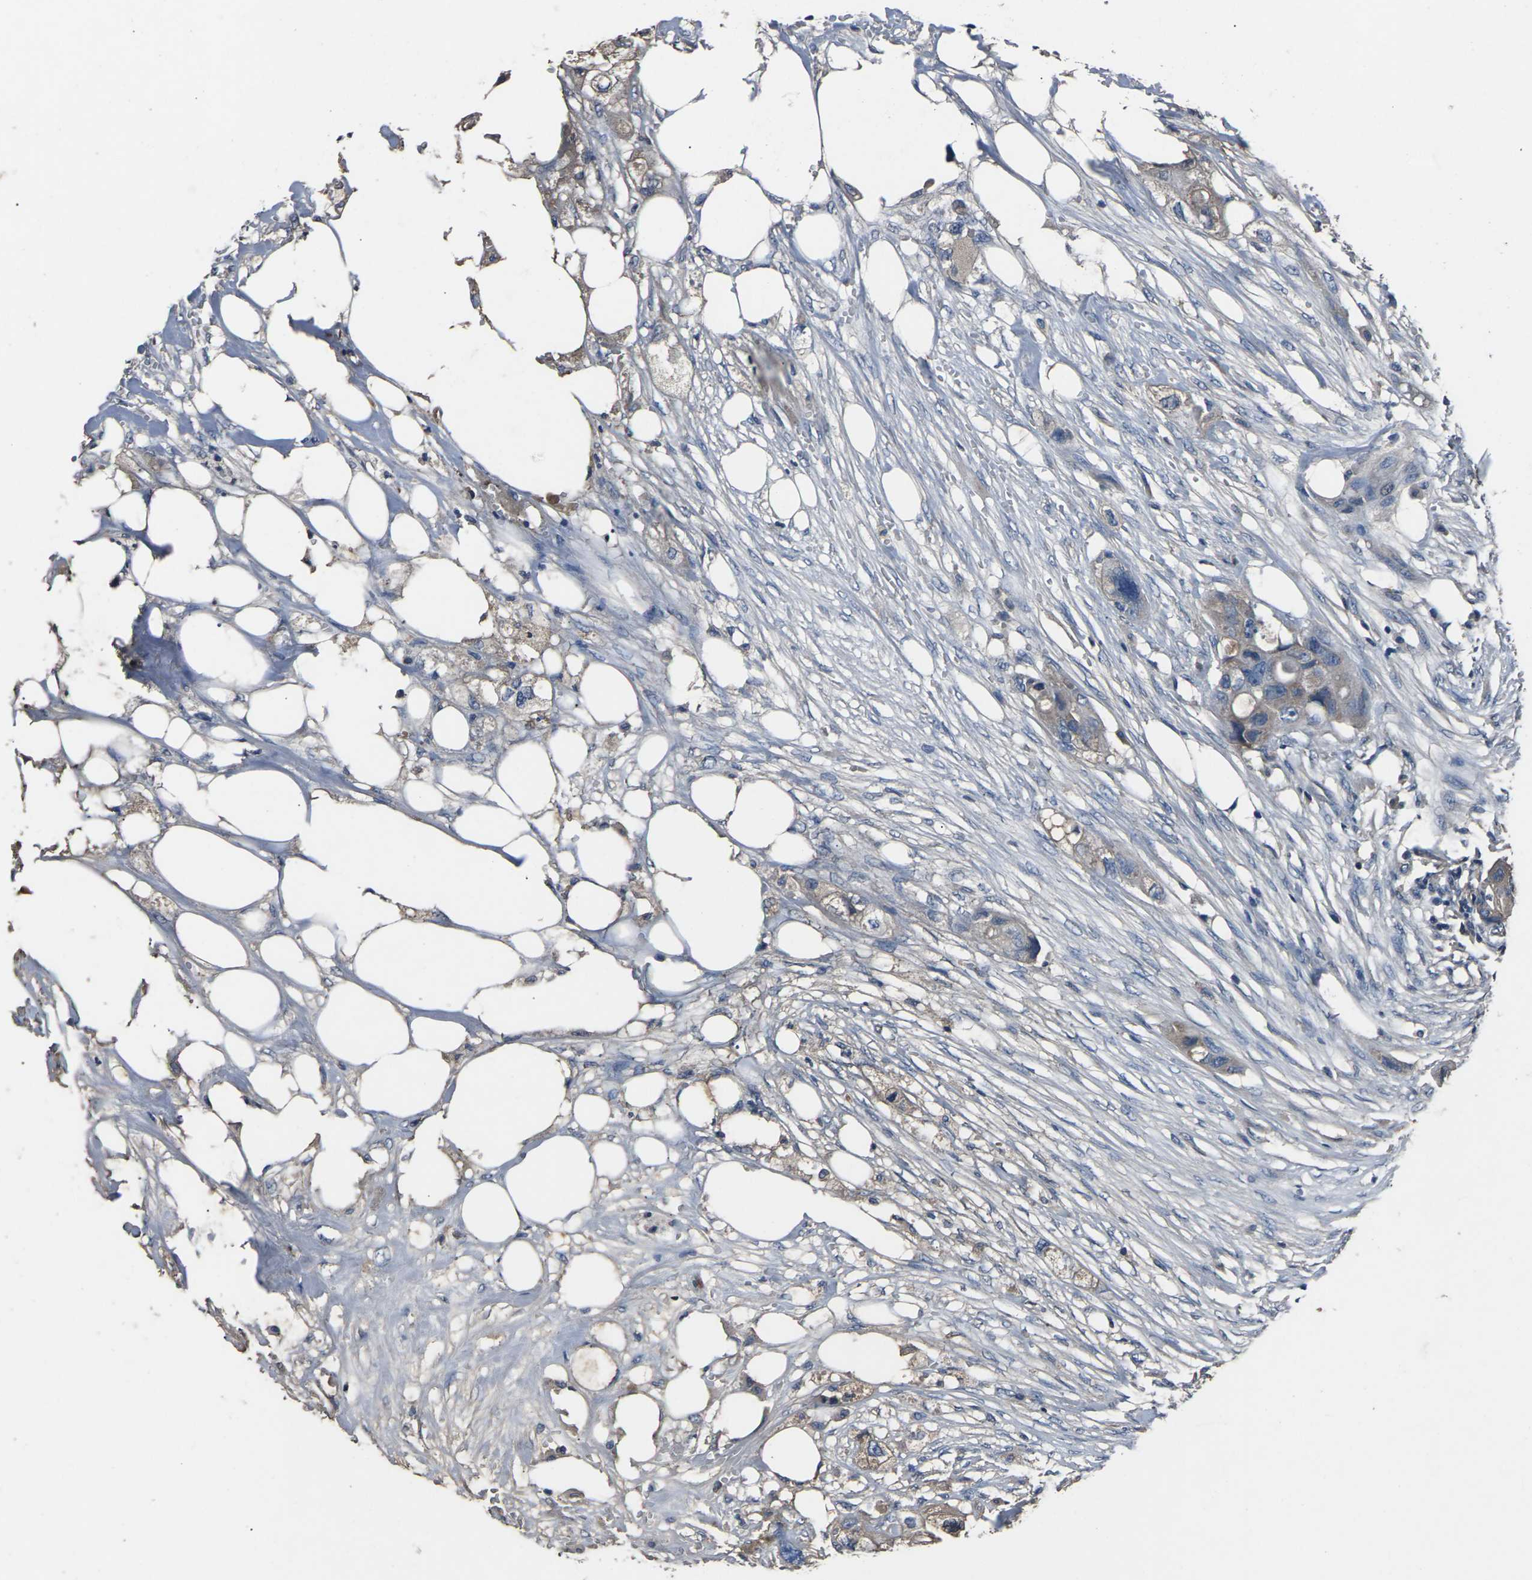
{"staining": {"intensity": "weak", "quantity": "25%-75%", "location": "cytoplasmic/membranous"}, "tissue": "colorectal cancer", "cell_type": "Tumor cells", "image_type": "cancer", "snomed": [{"axis": "morphology", "description": "Adenocarcinoma, NOS"}, {"axis": "topography", "description": "Colon"}], "caption": "Weak cytoplasmic/membranous positivity is present in approximately 25%-75% of tumor cells in colorectal cancer.", "gene": "LEP", "patient": {"sex": "female", "age": 57}}